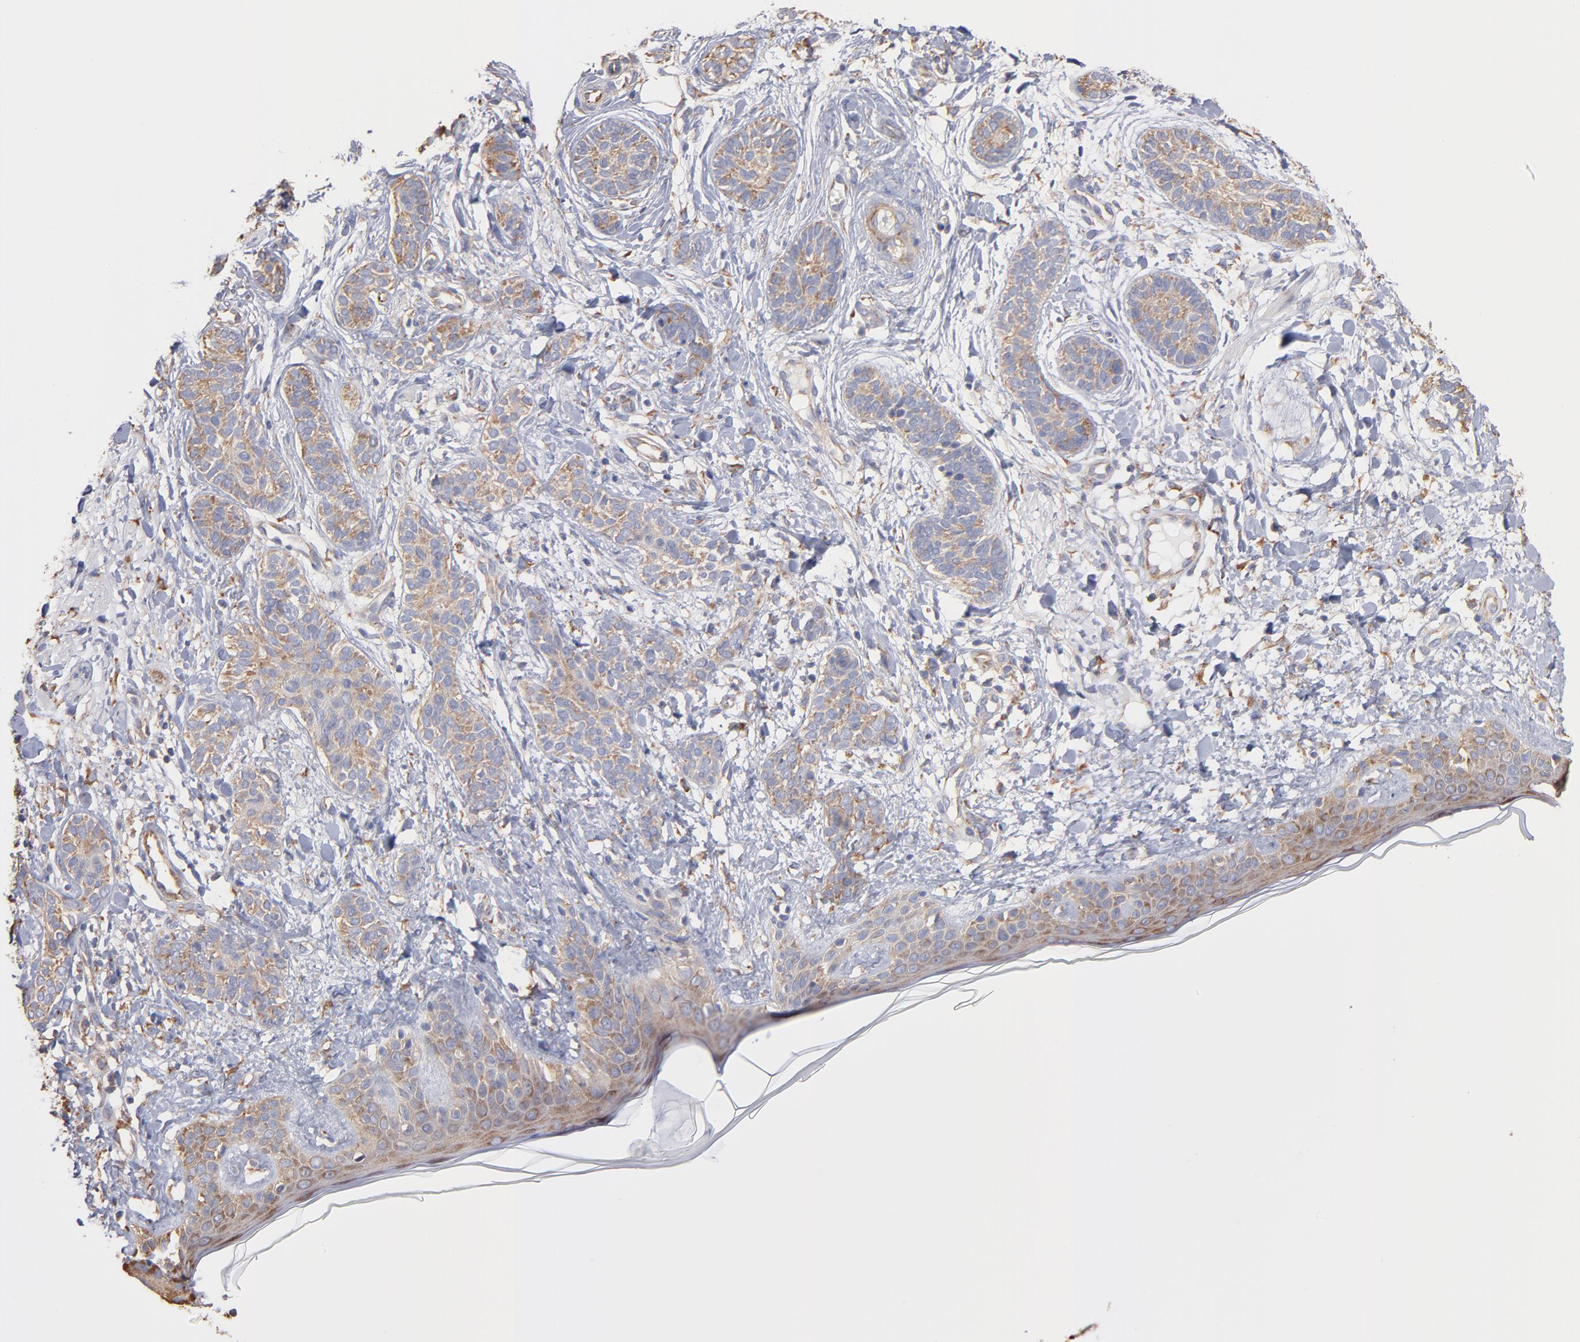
{"staining": {"intensity": "weak", "quantity": "<25%", "location": "cytoplasmic/membranous"}, "tissue": "skin cancer", "cell_type": "Tumor cells", "image_type": "cancer", "snomed": [{"axis": "morphology", "description": "Normal tissue, NOS"}, {"axis": "morphology", "description": "Basal cell carcinoma"}, {"axis": "topography", "description": "Skin"}], "caption": "High magnification brightfield microscopy of skin cancer stained with DAB (brown) and counterstained with hematoxylin (blue): tumor cells show no significant staining.", "gene": "RPL9", "patient": {"sex": "male", "age": 63}}